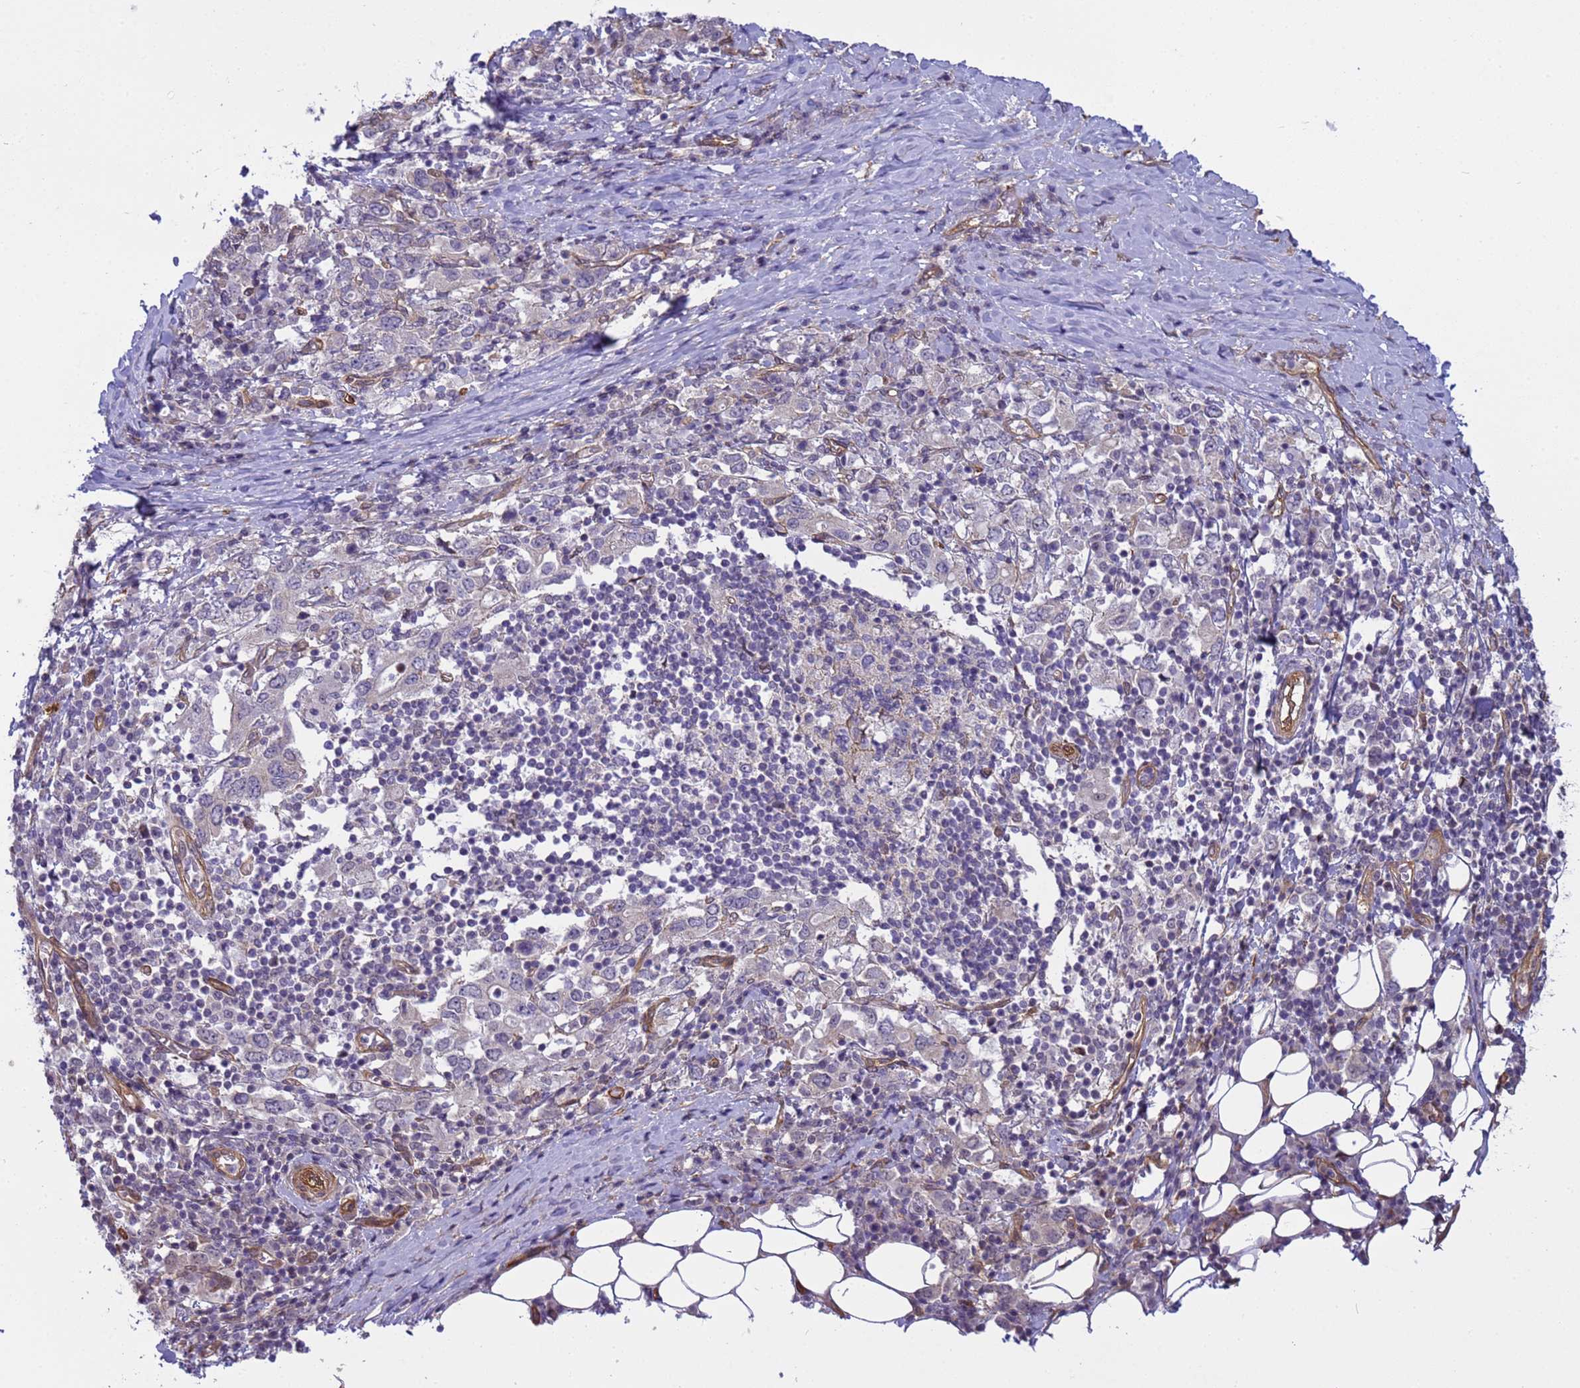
{"staining": {"intensity": "negative", "quantity": "none", "location": "none"}, "tissue": "stomach cancer", "cell_type": "Tumor cells", "image_type": "cancer", "snomed": [{"axis": "morphology", "description": "Adenocarcinoma, NOS"}, {"axis": "topography", "description": "Stomach, upper"}, {"axis": "topography", "description": "Stomach"}], "caption": "This histopathology image is of adenocarcinoma (stomach) stained with immunohistochemistry to label a protein in brown with the nuclei are counter-stained blue. There is no positivity in tumor cells.", "gene": "ITGB4", "patient": {"sex": "male", "age": 62}}